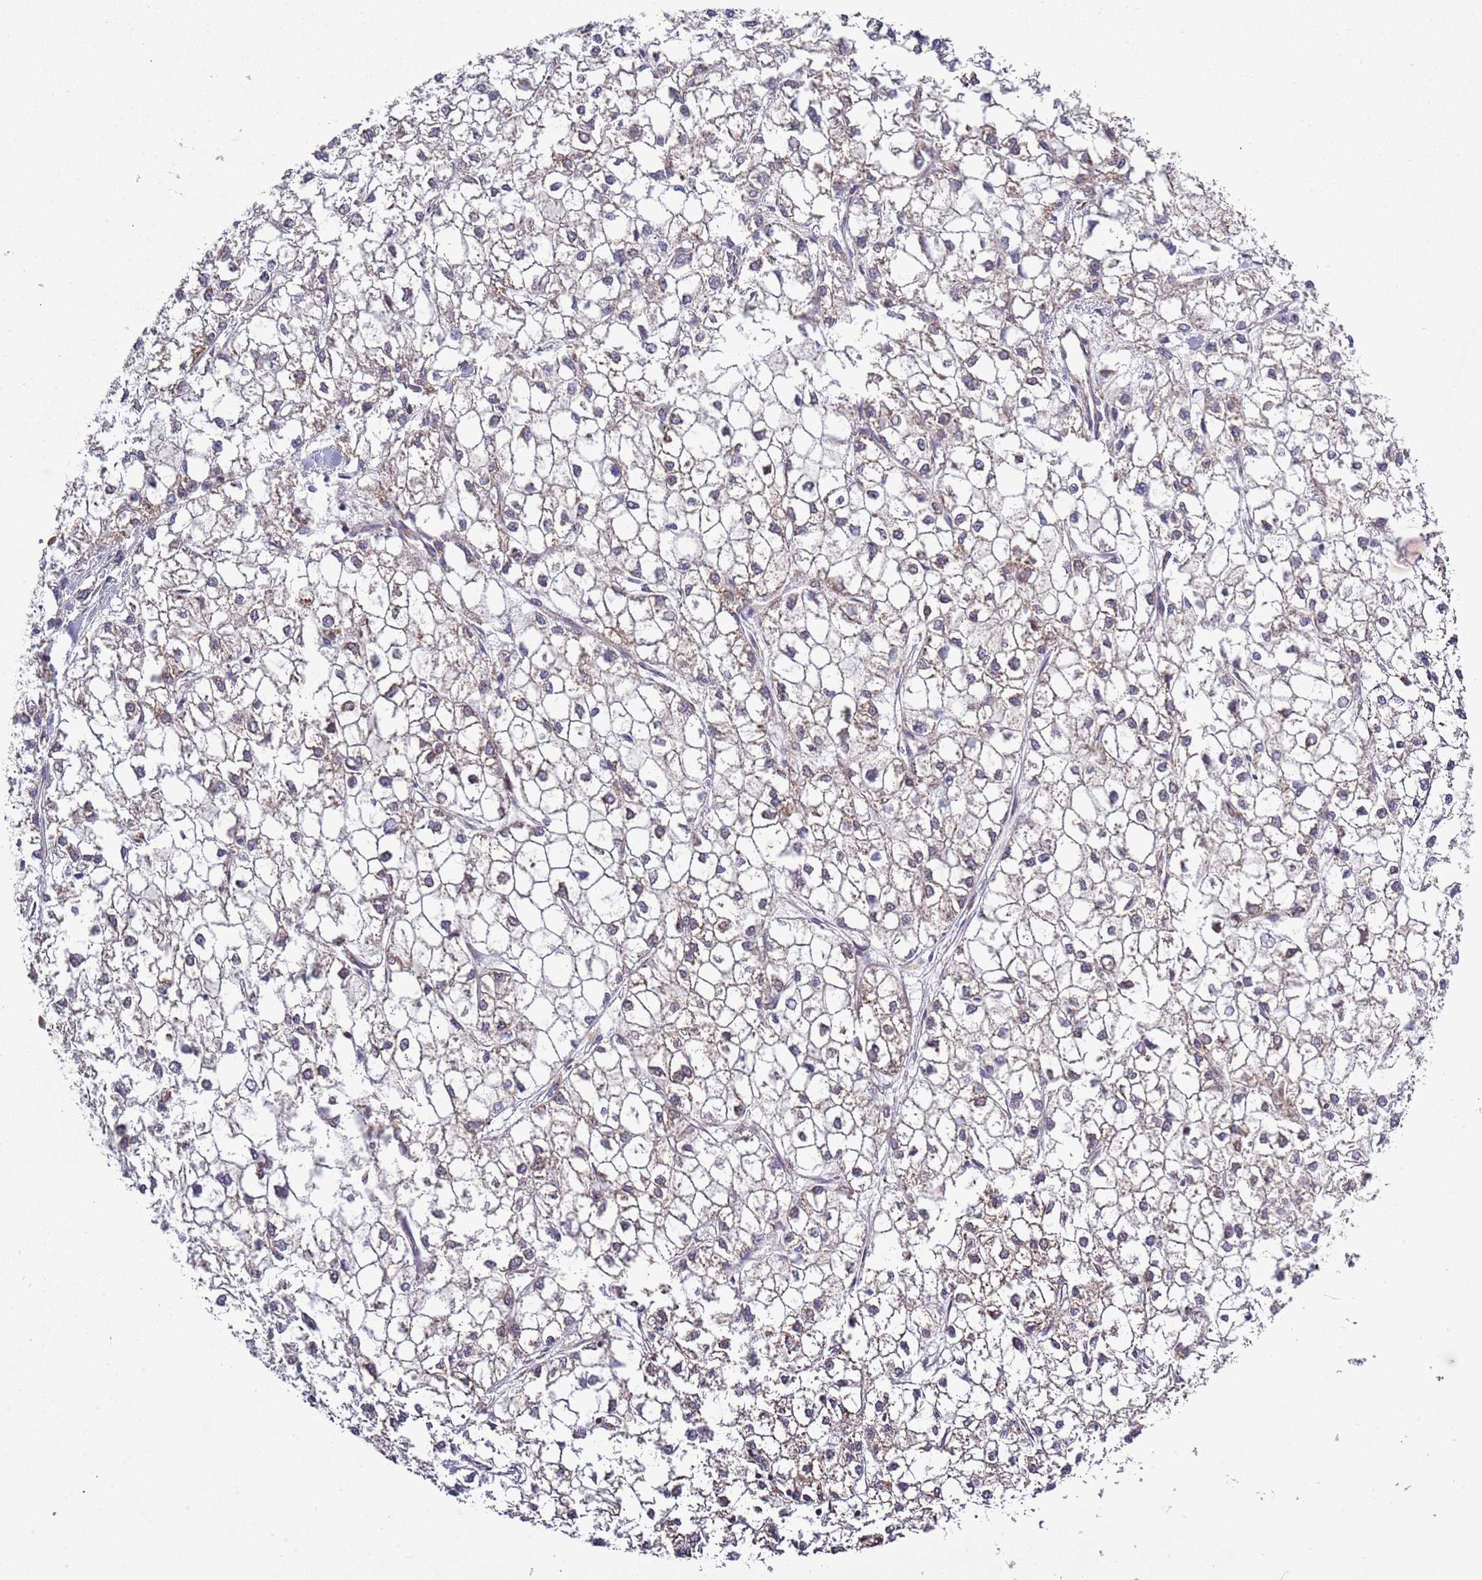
{"staining": {"intensity": "negative", "quantity": "none", "location": "none"}, "tissue": "liver cancer", "cell_type": "Tumor cells", "image_type": "cancer", "snomed": [{"axis": "morphology", "description": "Carcinoma, Hepatocellular, NOS"}, {"axis": "topography", "description": "Liver"}], "caption": "The micrograph displays no staining of tumor cells in liver hepatocellular carcinoma.", "gene": "IRS4", "patient": {"sex": "female", "age": 43}}